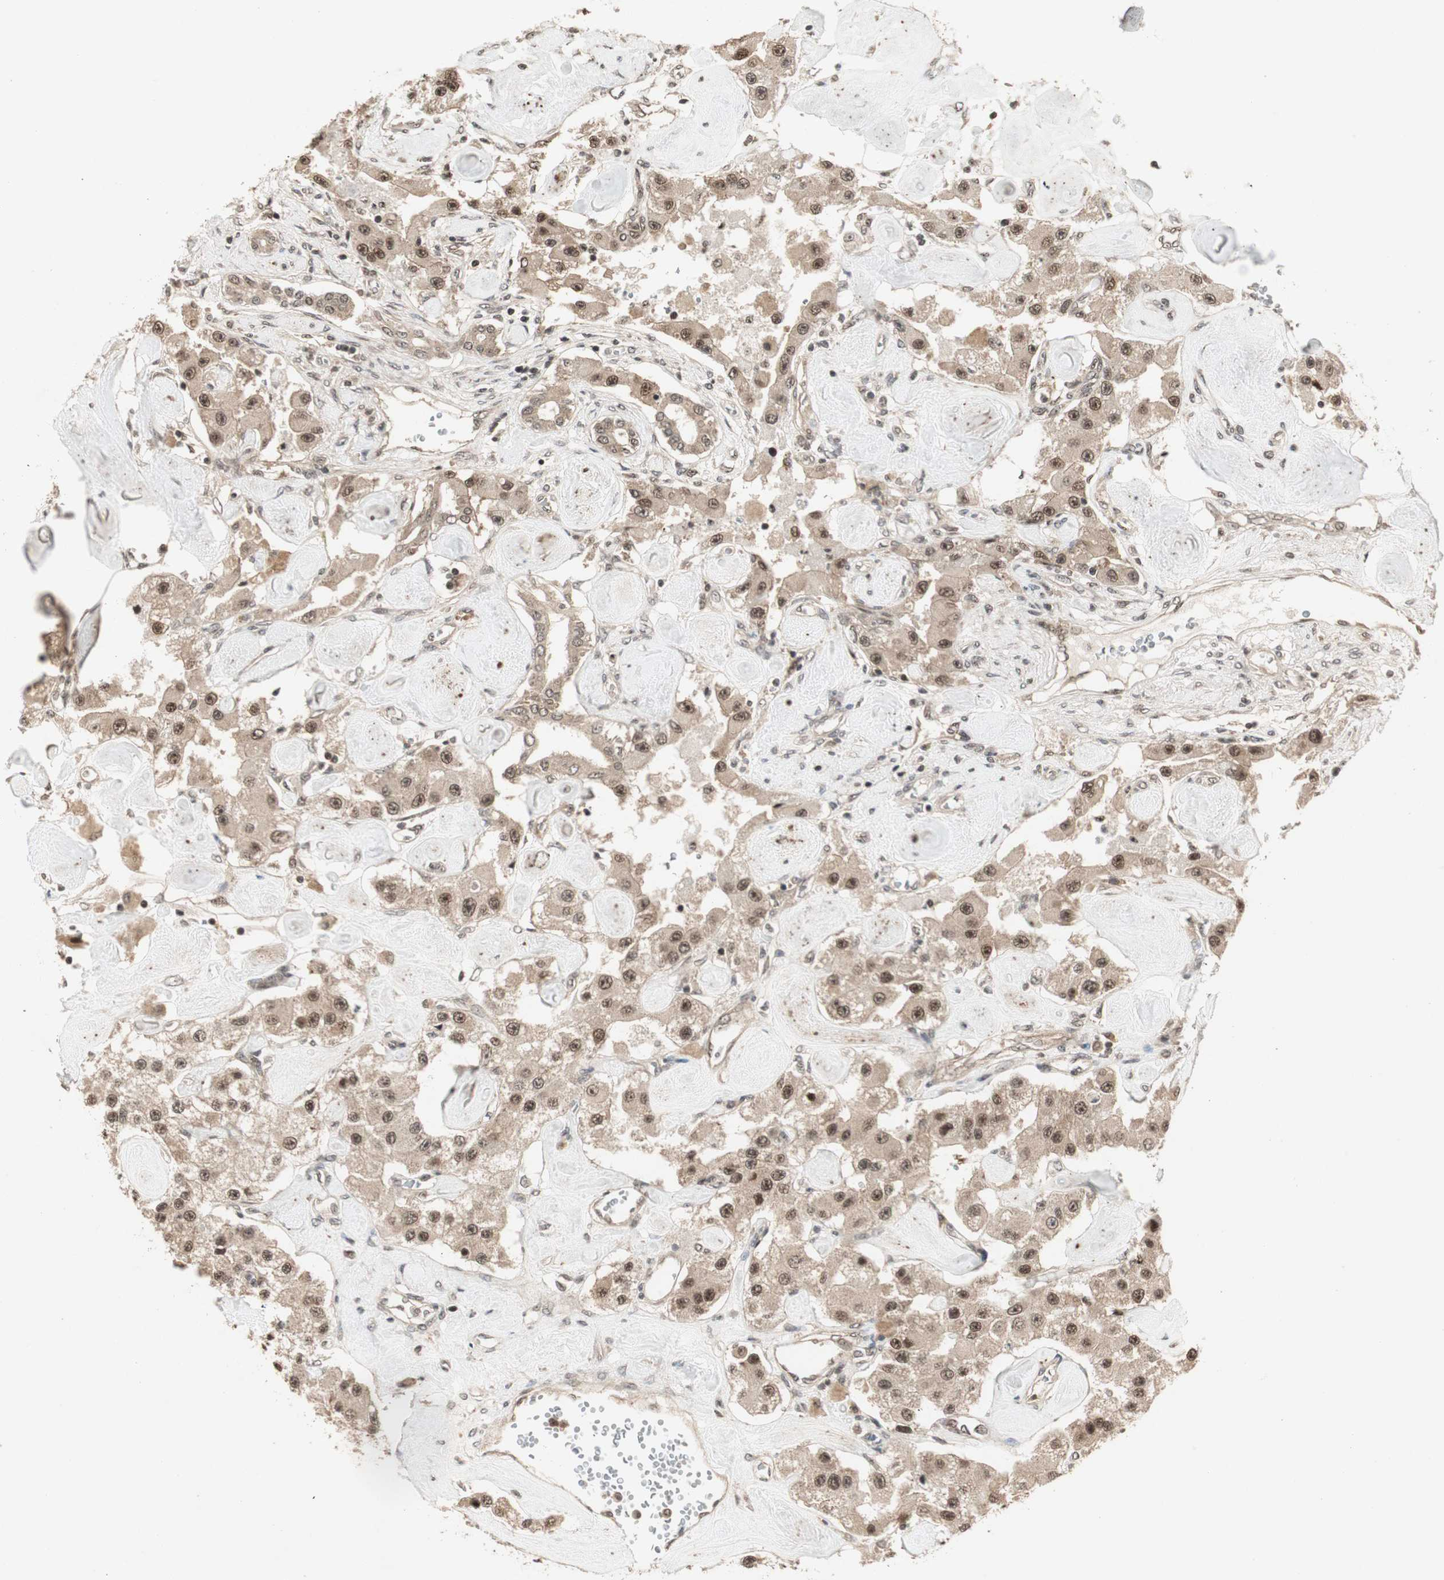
{"staining": {"intensity": "moderate", "quantity": ">75%", "location": "cytoplasmic/membranous,nuclear"}, "tissue": "carcinoid", "cell_type": "Tumor cells", "image_type": "cancer", "snomed": [{"axis": "morphology", "description": "Carcinoid, malignant, NOS"}, {"axis": "topography", "description": "Pancreas"}], "caption": "This histopathology image displays immunohistochemistry staining of human carcinoid, with medium moderate cytoplasmic/membranous and nuclear positivity in approximately >75% of tumor cells.", "gene": "CSNK2B", "patient": {"sex": "male", "age": 41}}